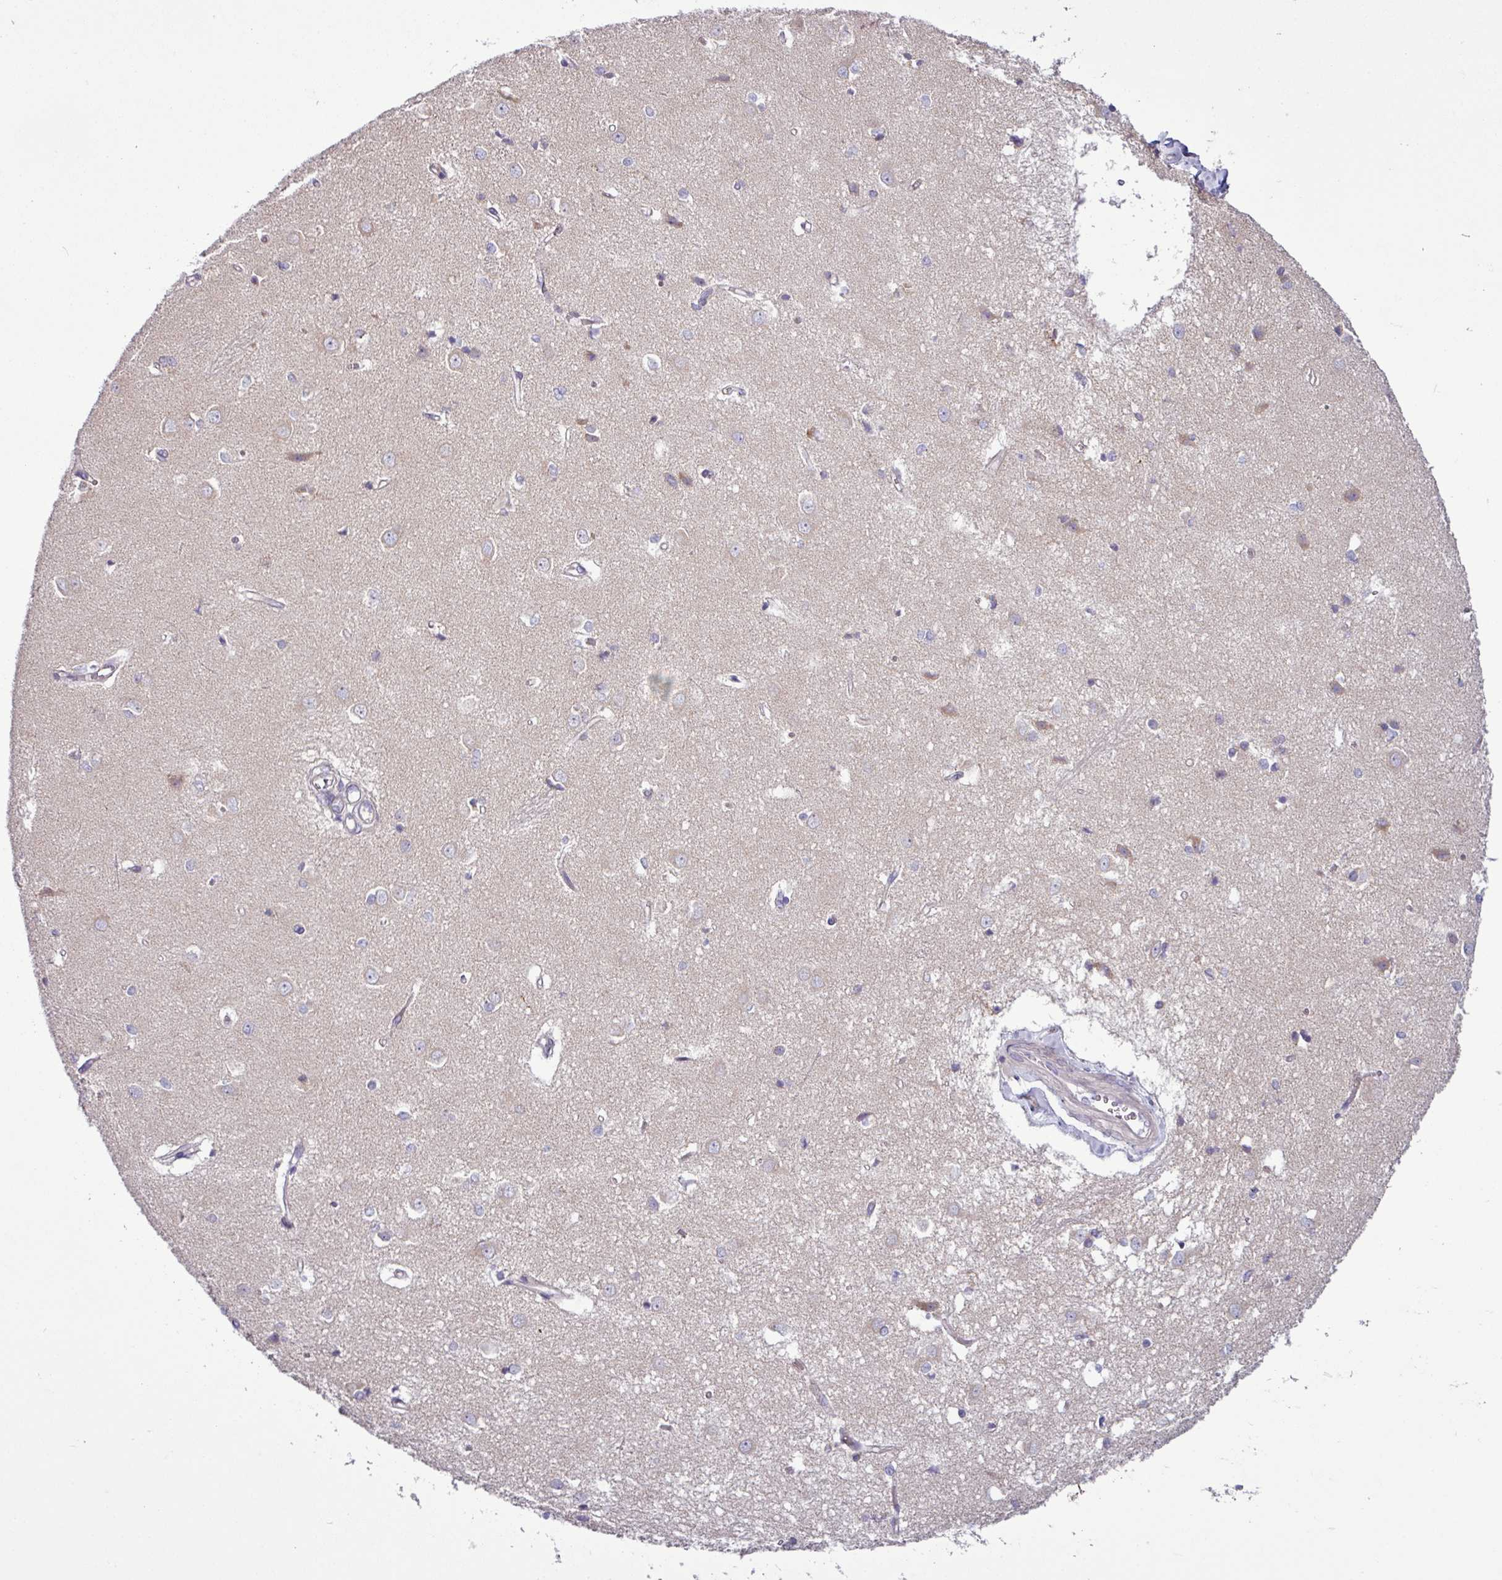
{"staining": {"intensity": "negative", "quantity": "none", "location": "none"}, "tissue": "caudate", "cell_type": "Glial cells", "image_type": "normal", "snomed": [{"axis": "morphology", "description": "Normal tissue, NOS"}, {"axis": "topography", "description": "Lateral ventricle wall"}], "caption": "IHC image of benign human caudate stained for a protein (brown), which exhibits no expression in glial cells.", "gene": "AGAP4", "patient": {"sex": "male", "age": 37}}